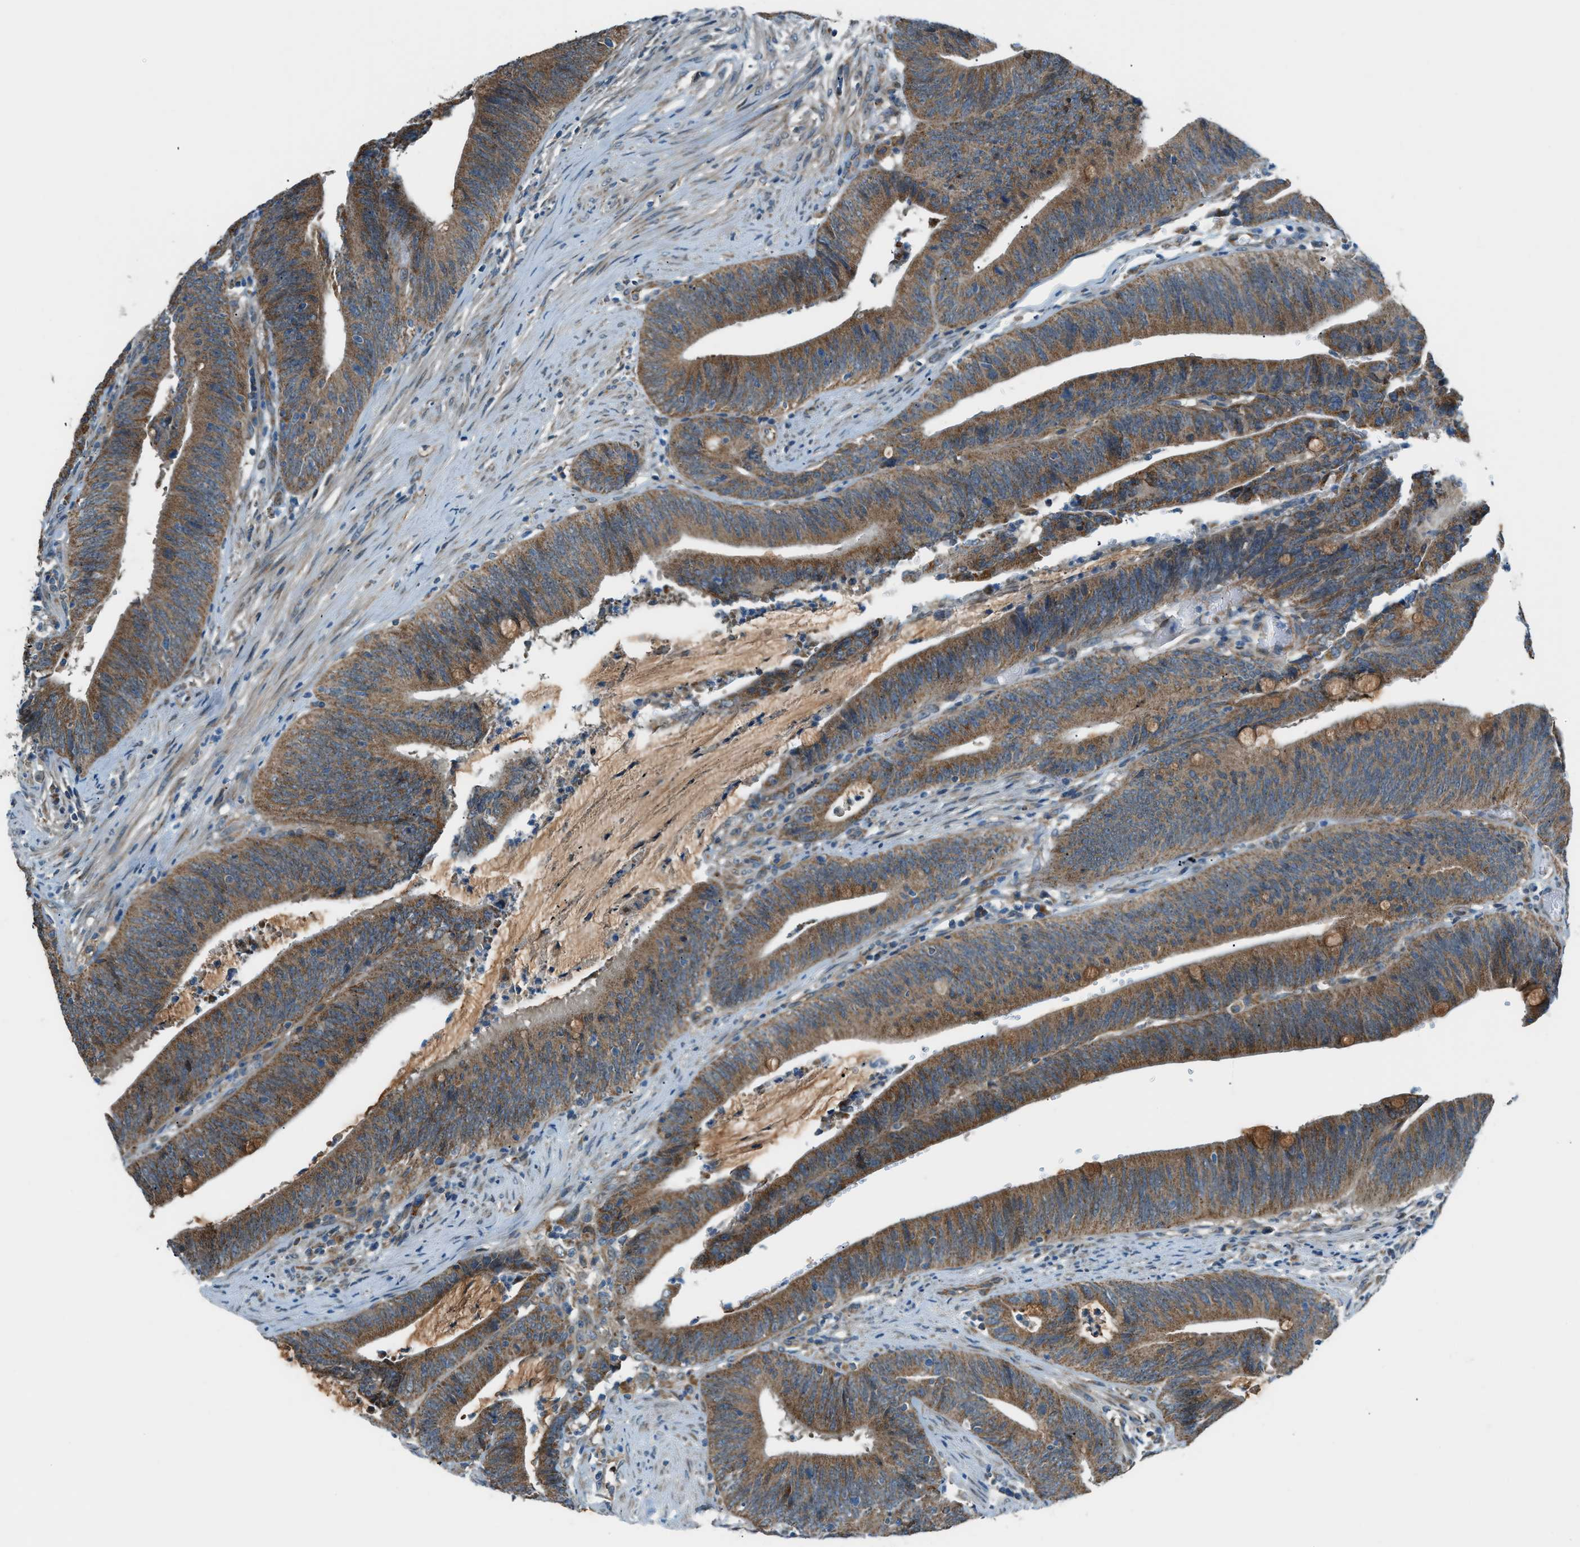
{"staining": {"intensity": "strong", "quantity": ">75%", "location": "cytoplasmic/membranous"}, "tissue": "colorectal cancer", "cell_type": "Tumor cells", "image_type": "cancer", "snomed": [{"axis": "morphology", "description": "Normal tissue, NOS"}, {"axis": "morphology", "description": "Adenocarcinoma, NOS"}, {"axis": "topography", "description": "Rectum"}], "caption": "Immunohistochemistry (DAB (3,3'-diaminobenzidine)) staining of human adenocarcinoma (colorectal) reveals strong cytoplasmic/membranous protein staining in approximately >75% of tumor cells.", "gene": "PIGG", "patient": {"sex": "female", "age": 66}}